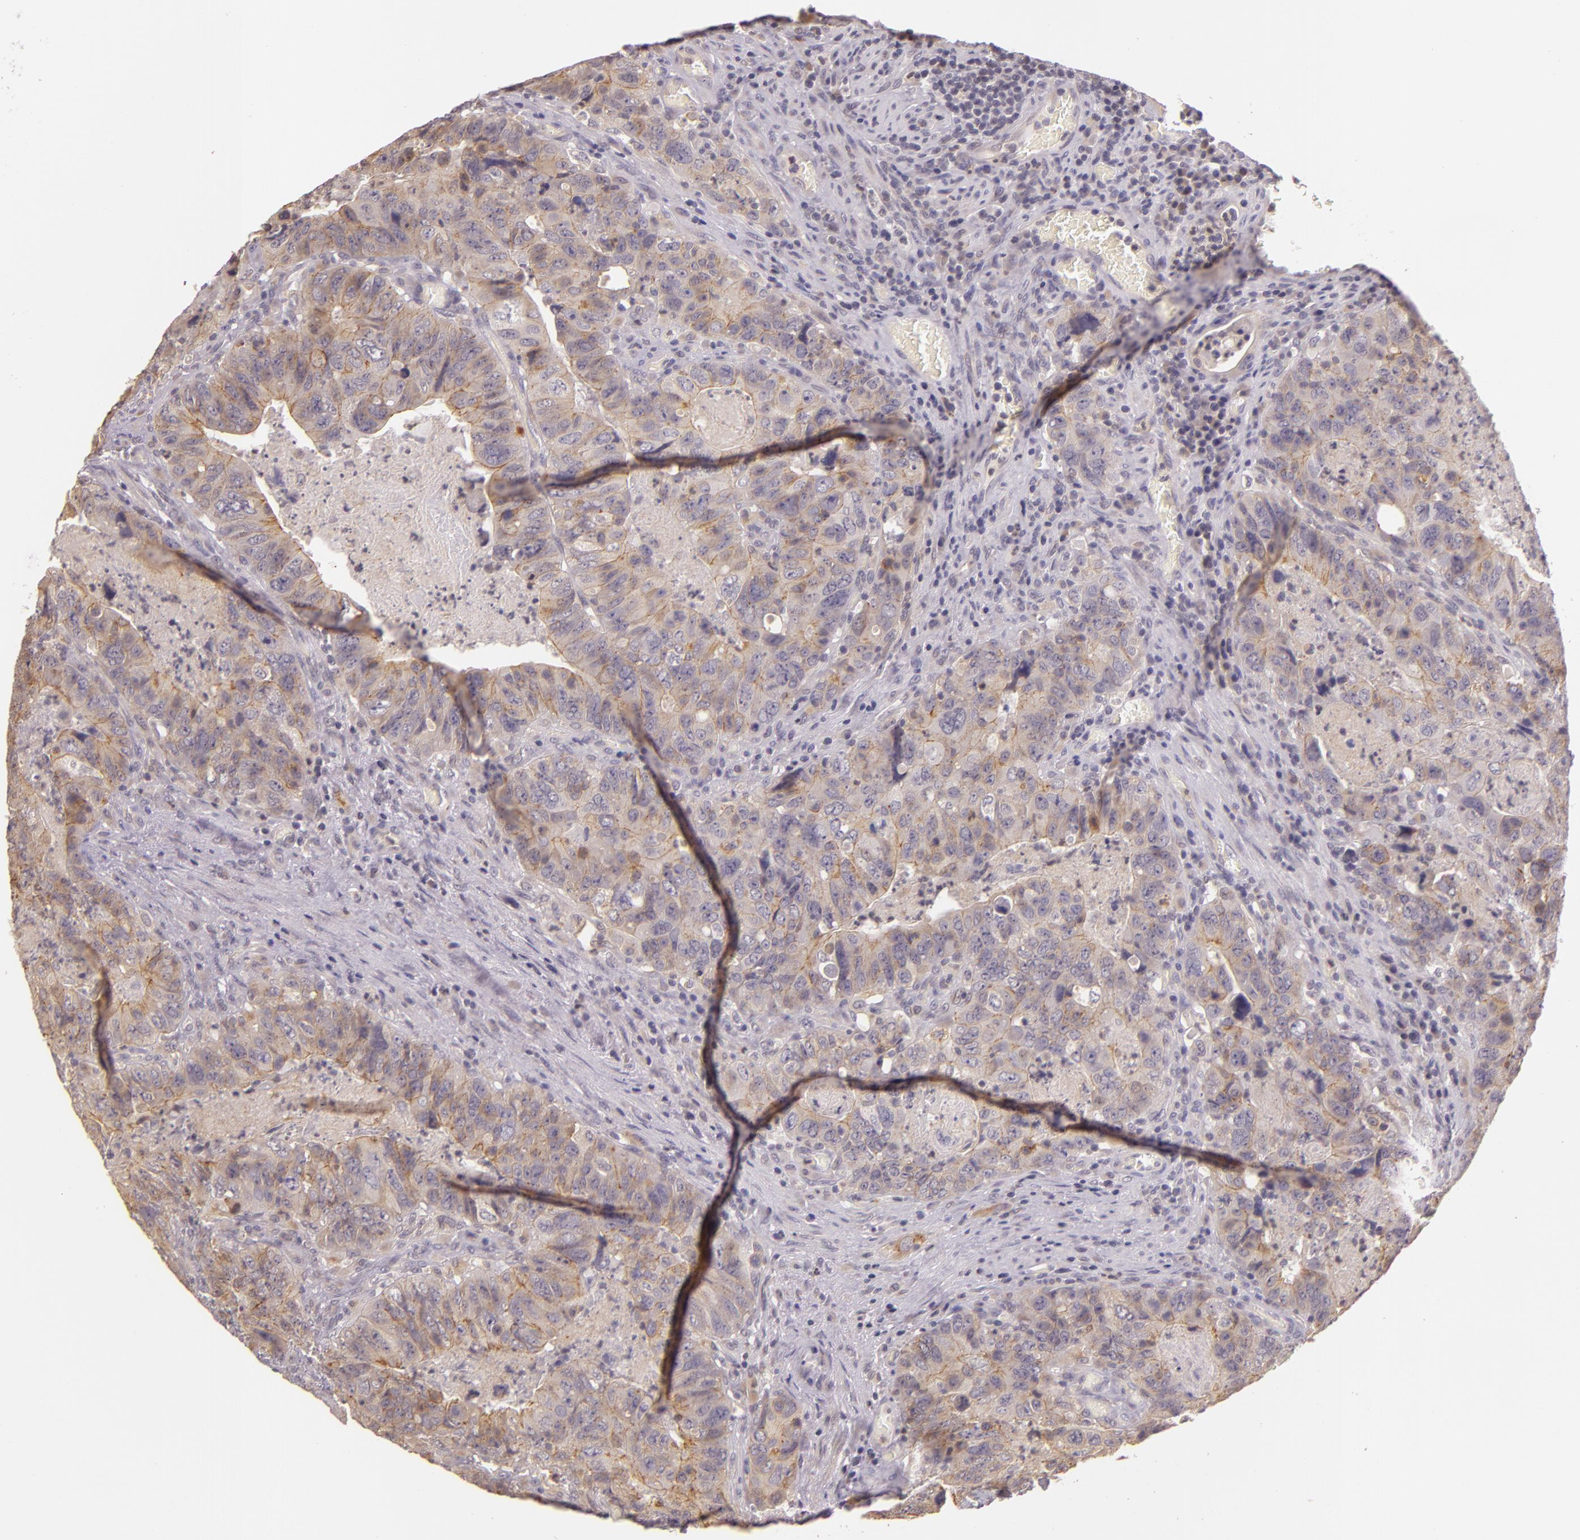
{"staining": {"intensity": "weak", "quantity": ">75%", "location": "cytoplasmic/membranous"}, "tissue": "colorectal cancer", "cell_type": "Tumor cells", "image_type": "cancer", "snomed": [{"axis": "morphology", "description": "Adenocarcinoma, NOS"}, {"axis": "topography", "description": "Rectum"}], "caption": "Immunohistochemistry histopathology image of neoplastic tissue: human colorectal adenocarcinoma stained using immunohistochemistry (IHC) exhibits low levels of weak protein expression localized specifically in the cytoplasmic/membranous of tumor cells, appearing as a cytoplasmic/membranous brown color.", "gene": "ARMH4", "patient": {"sex": "female", "age": 82}}